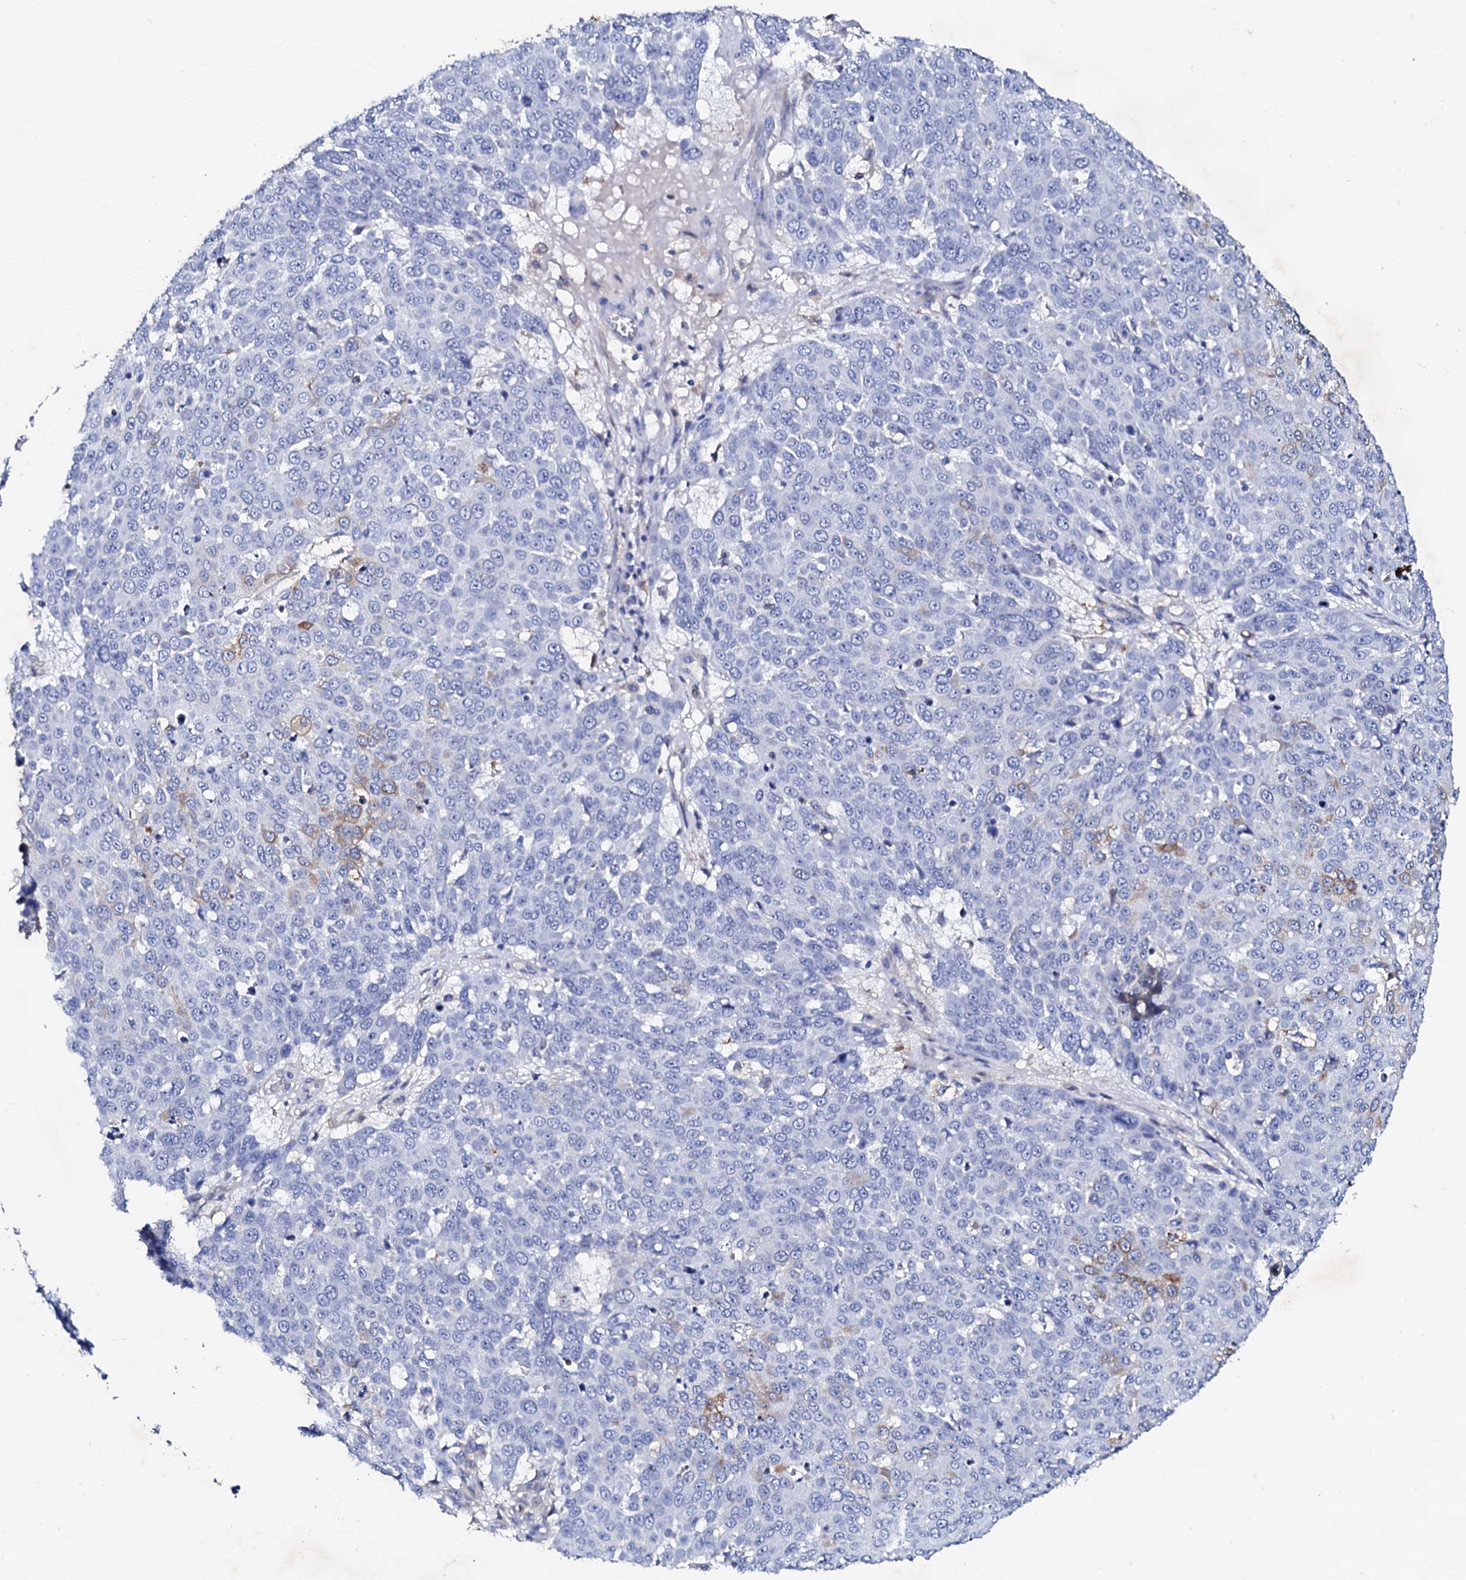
{"staining": {"intensity": "negative", "quantity": "none", "location": "none"}, "tissue": "skin cancer", "cell_type": "Tumor cells", "image_type": "cancer", "snomed": [{"axis": "morphology", "description": "Squamous cell carcinoma, NOS"}, {"axis": "topography", "description": "Skin"}], "caption": "This is an immunohistochemistry (IHC) micrograph of skin squamous cell carcinoma. There is no expression in tumor cells.", "gene": "GLB1L3", "patient": {"sex": "male", "age": 71}}